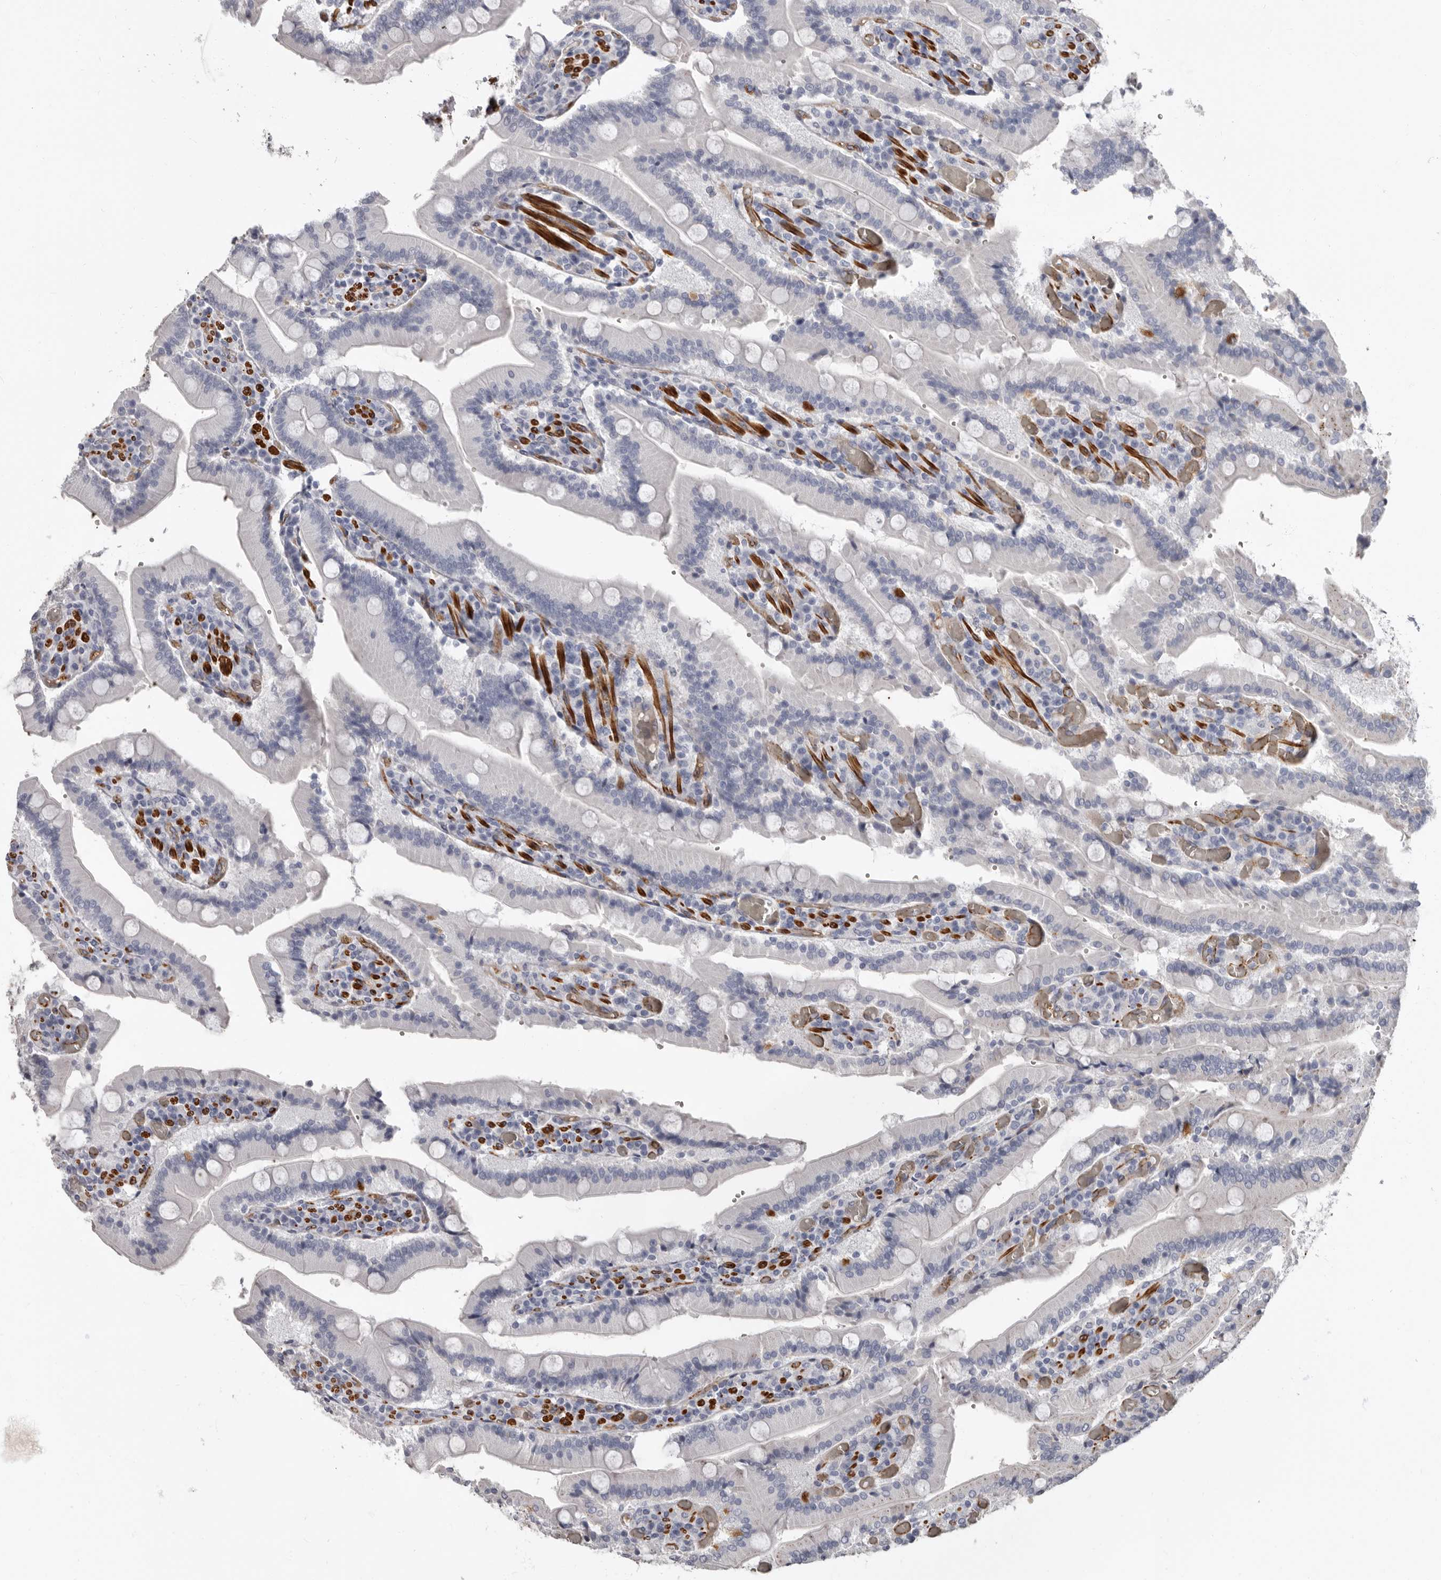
{"staining": {"intensity": "negative", "quantity": "none", "location": "none"}, "tissue": "duodenum", "cell_type": "Glandular cells", "image_type": "normal", "snomed": [{"axis": "morphology", "description": "Normal tissue, NOS"}, {"axis": "topography", "description": "Duodenum"}], "caption": "Glandular cells show no significant expression in benign duodenum.", "gene": "ADGRL4", "patient": {"sex": "female", "age": 62}}